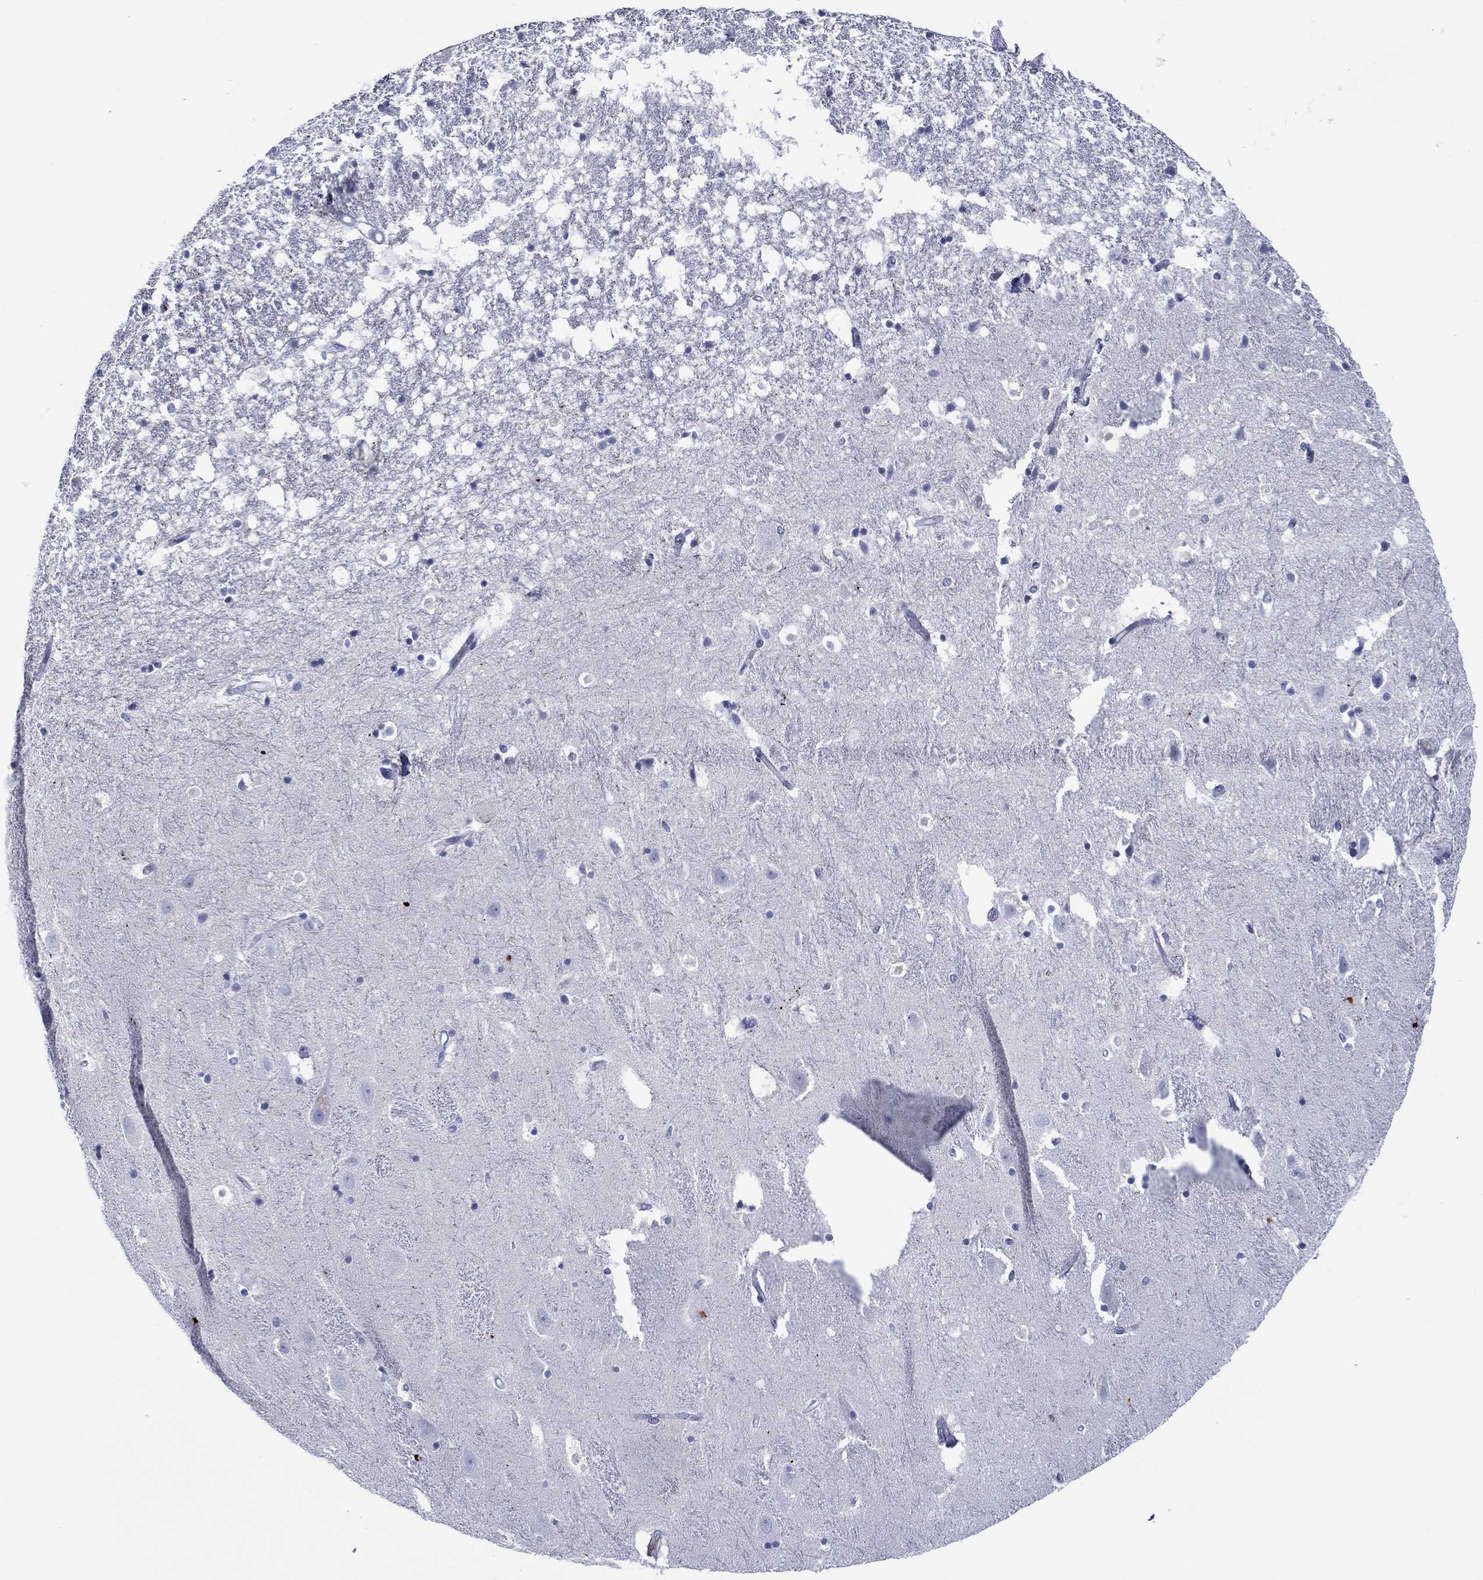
{"staining": {"intensity": "negative", "quantity": "none", "location": "none"}, "tissue": "hippocampus", "cell_type": "Glial cells", "image_type": "normal", "snomed": [{"axis": "morphology", "description": "Normal tissue, NOS"}, {"axis": "topography", "description": "Hippocampus"}], "caption": "The photomicrograph displays no significant staining in glial cells of hippocampus.", "gene": "TRIM31", "patient": {"sex": "male", "age": 49}}